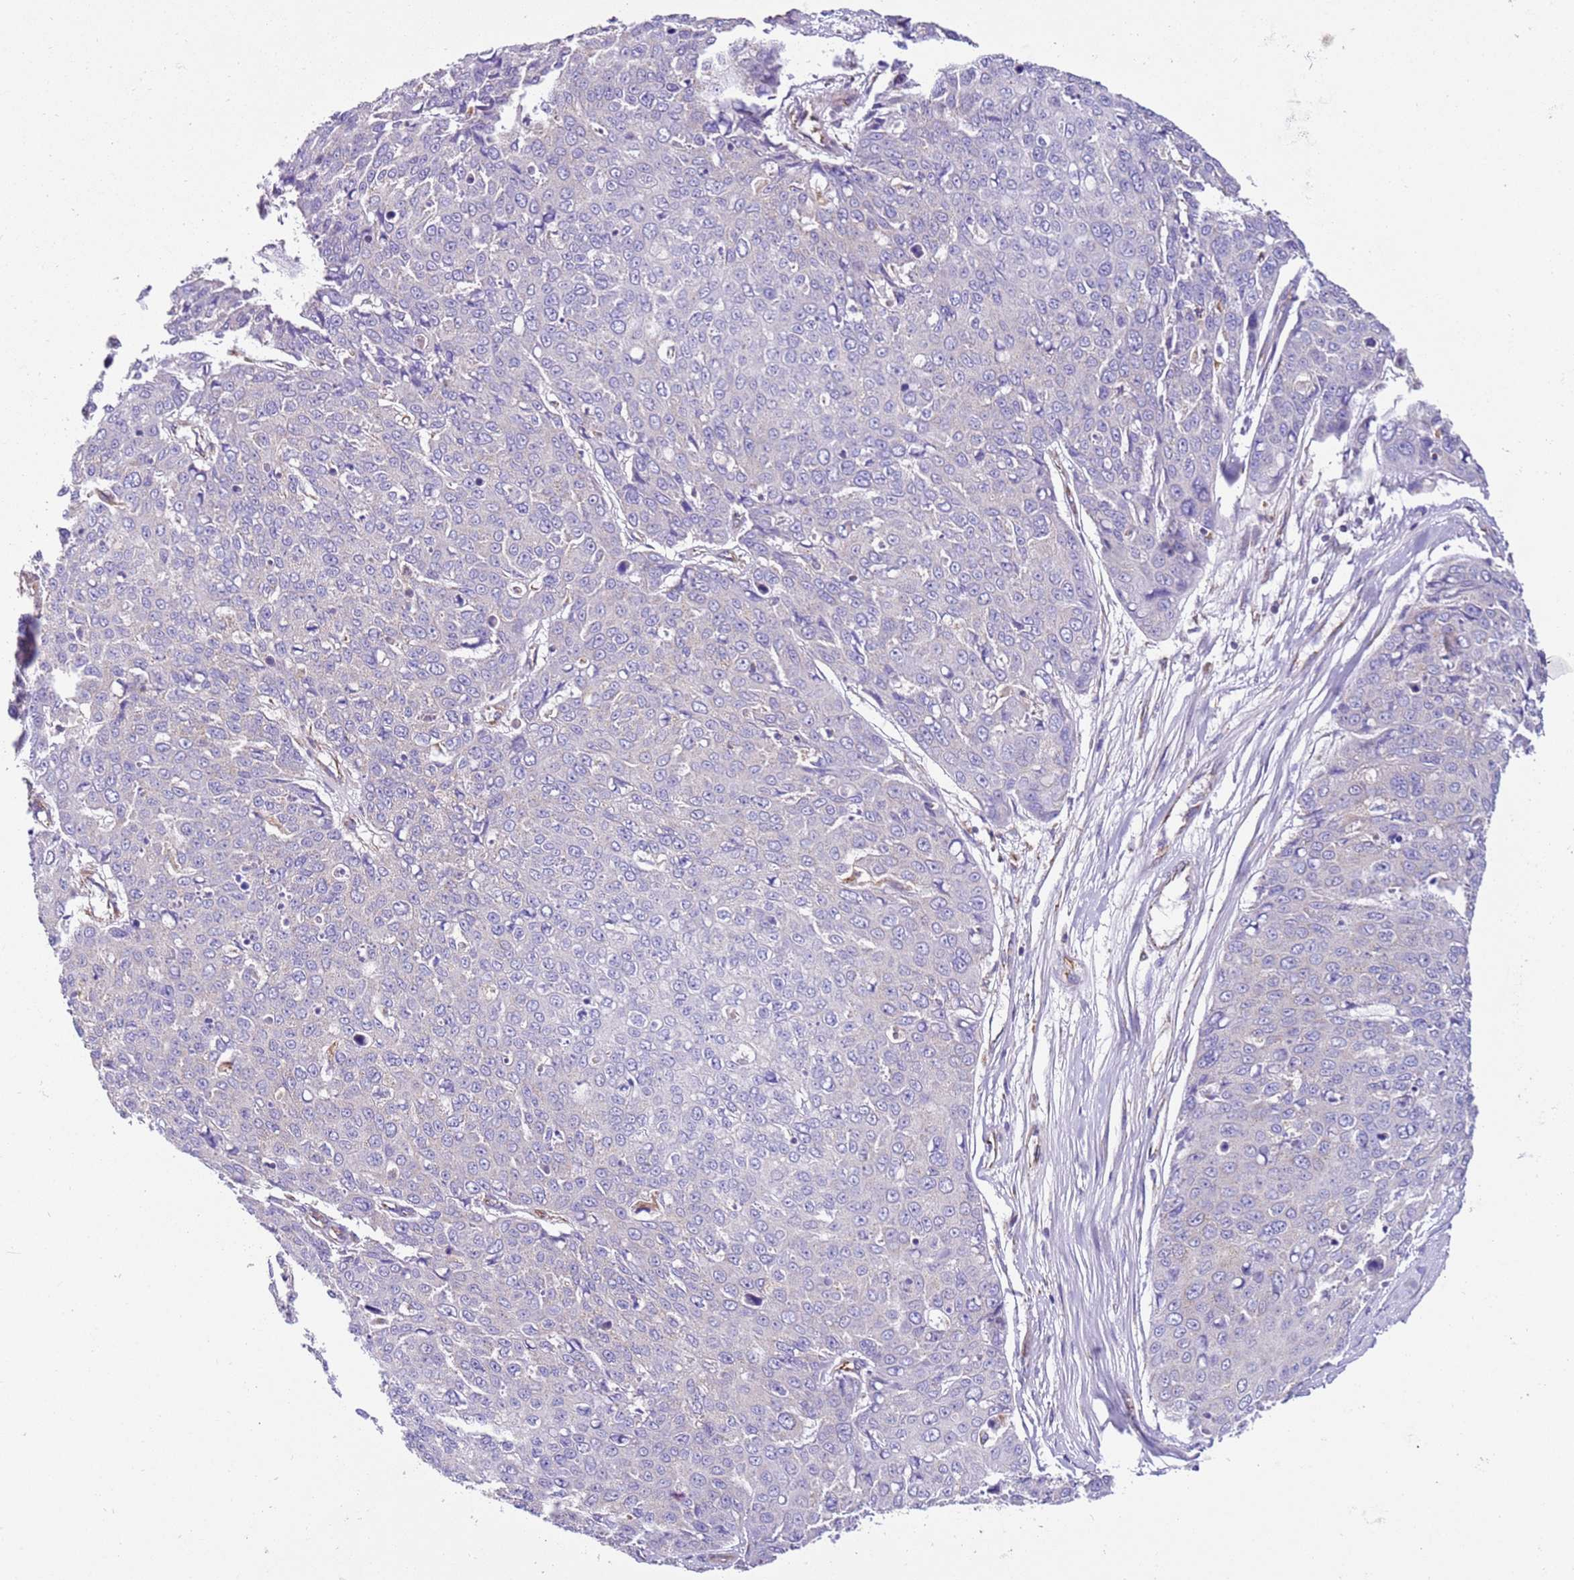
{"staining": {"intensity": "negative", "quantity": "none", "location": "none"}, "tissue": "skin cancer", "cell_type": "Tumor cells", "image_type": "cancer", "snomed": [{"axis": "morphology", "description": "Squamous cell carcinoma, NOS"}, {"axis": "topography", "description": "Skin"}], "caption": "Skin cancer stained for a protein using immunohistochemistry demonstrates no expression tumor cells.", "gene": "MRPL20", "patient": {"sex": "male", "age": 71}}